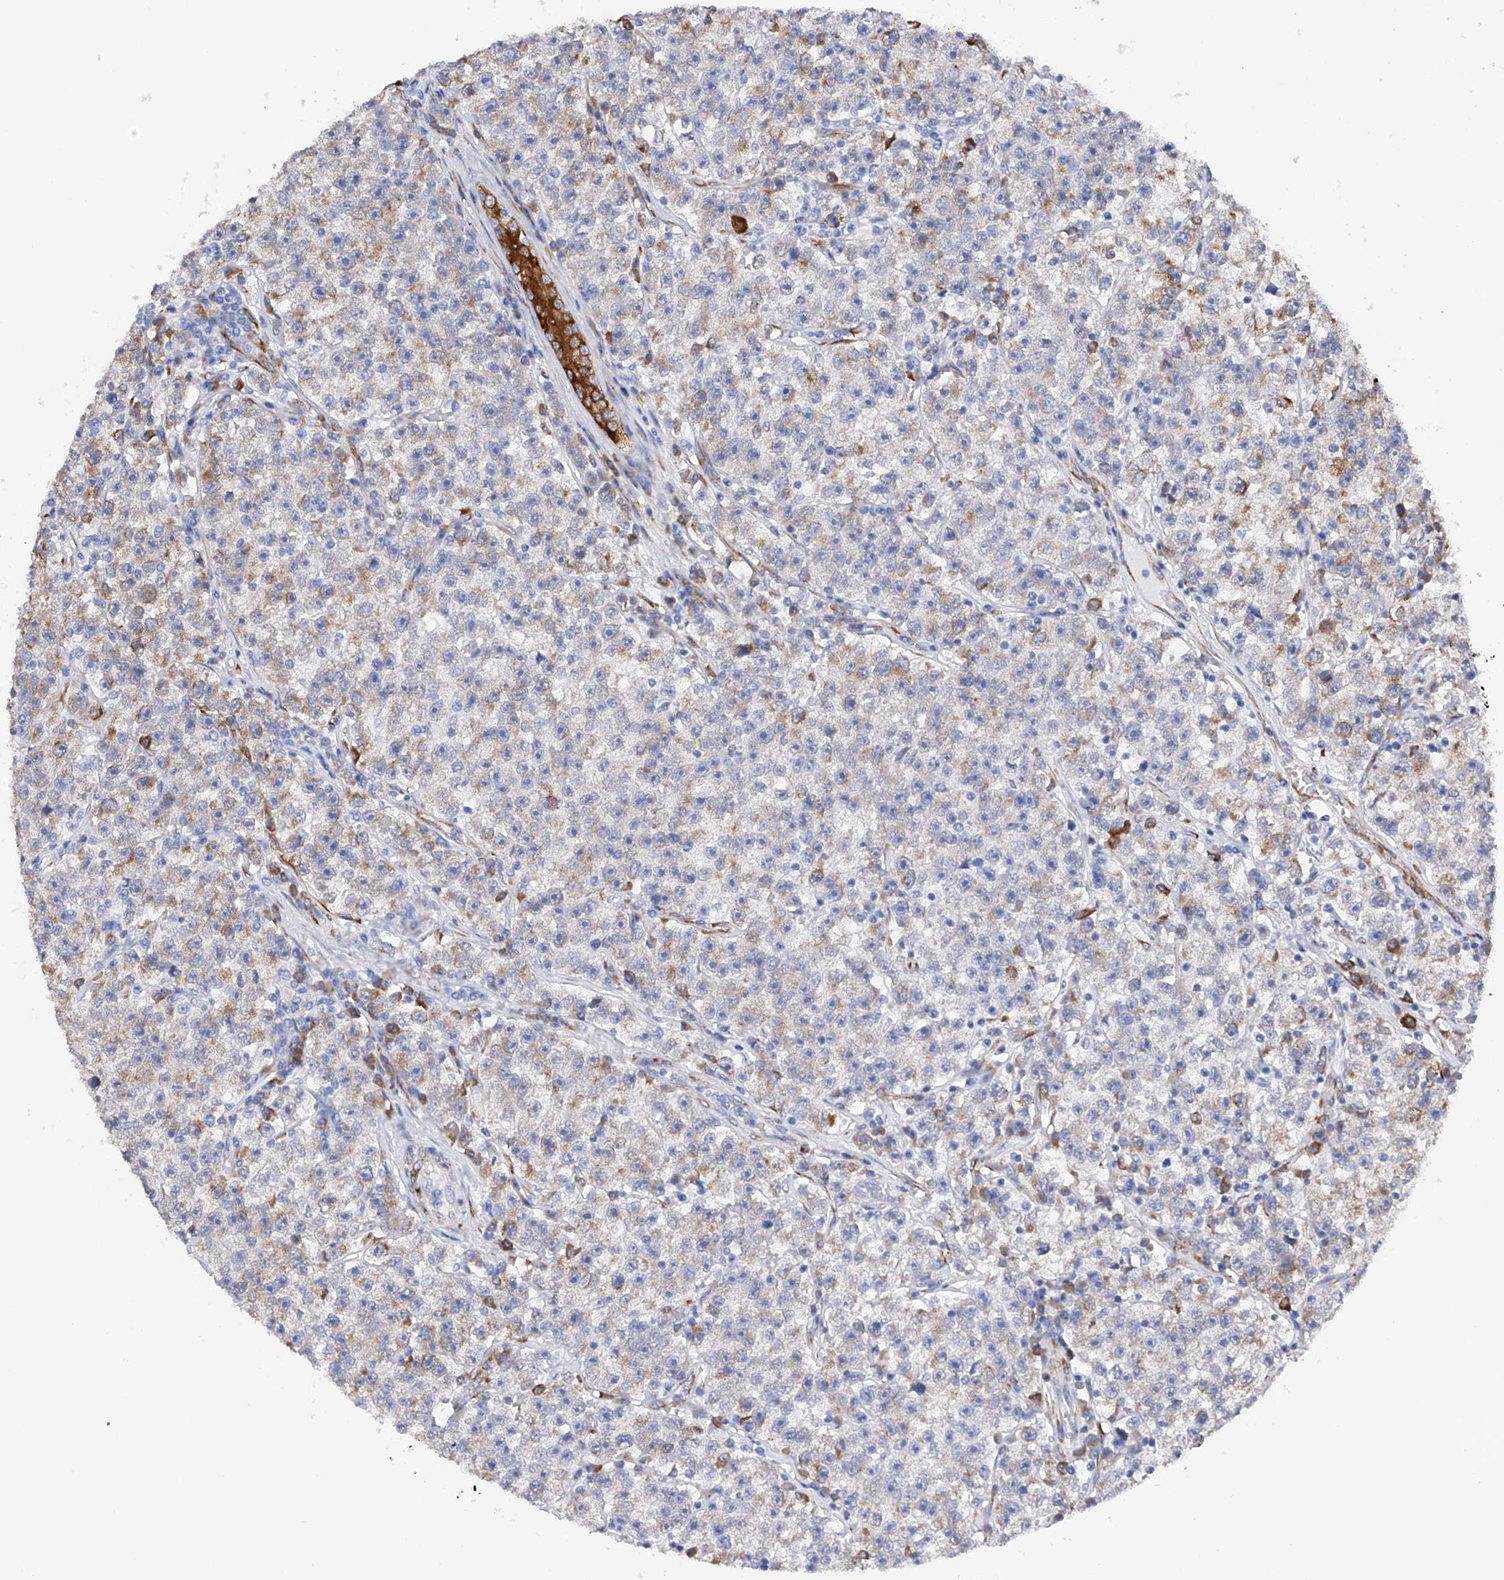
{"staining": {"intensity": "weak", "quantity": "25%-75%", "location": "cytoplasmic/membranous"}, "tissue": "testis cancer", "cell_type": "Tumor cells", "image_type": "cancer", "snomed": [{"axis": "morphology", "description": "Seminoma, NOS"}, {"axis": "topography", "description": "Testis"}], "caption": "Tumor cells reveal low levels of weak cytoplasmic/membranous staining in about 25%-75% of cells in seminoma (testis).", "gene": "PDIA5", "patient": {"sex": "male", "age": 22}}